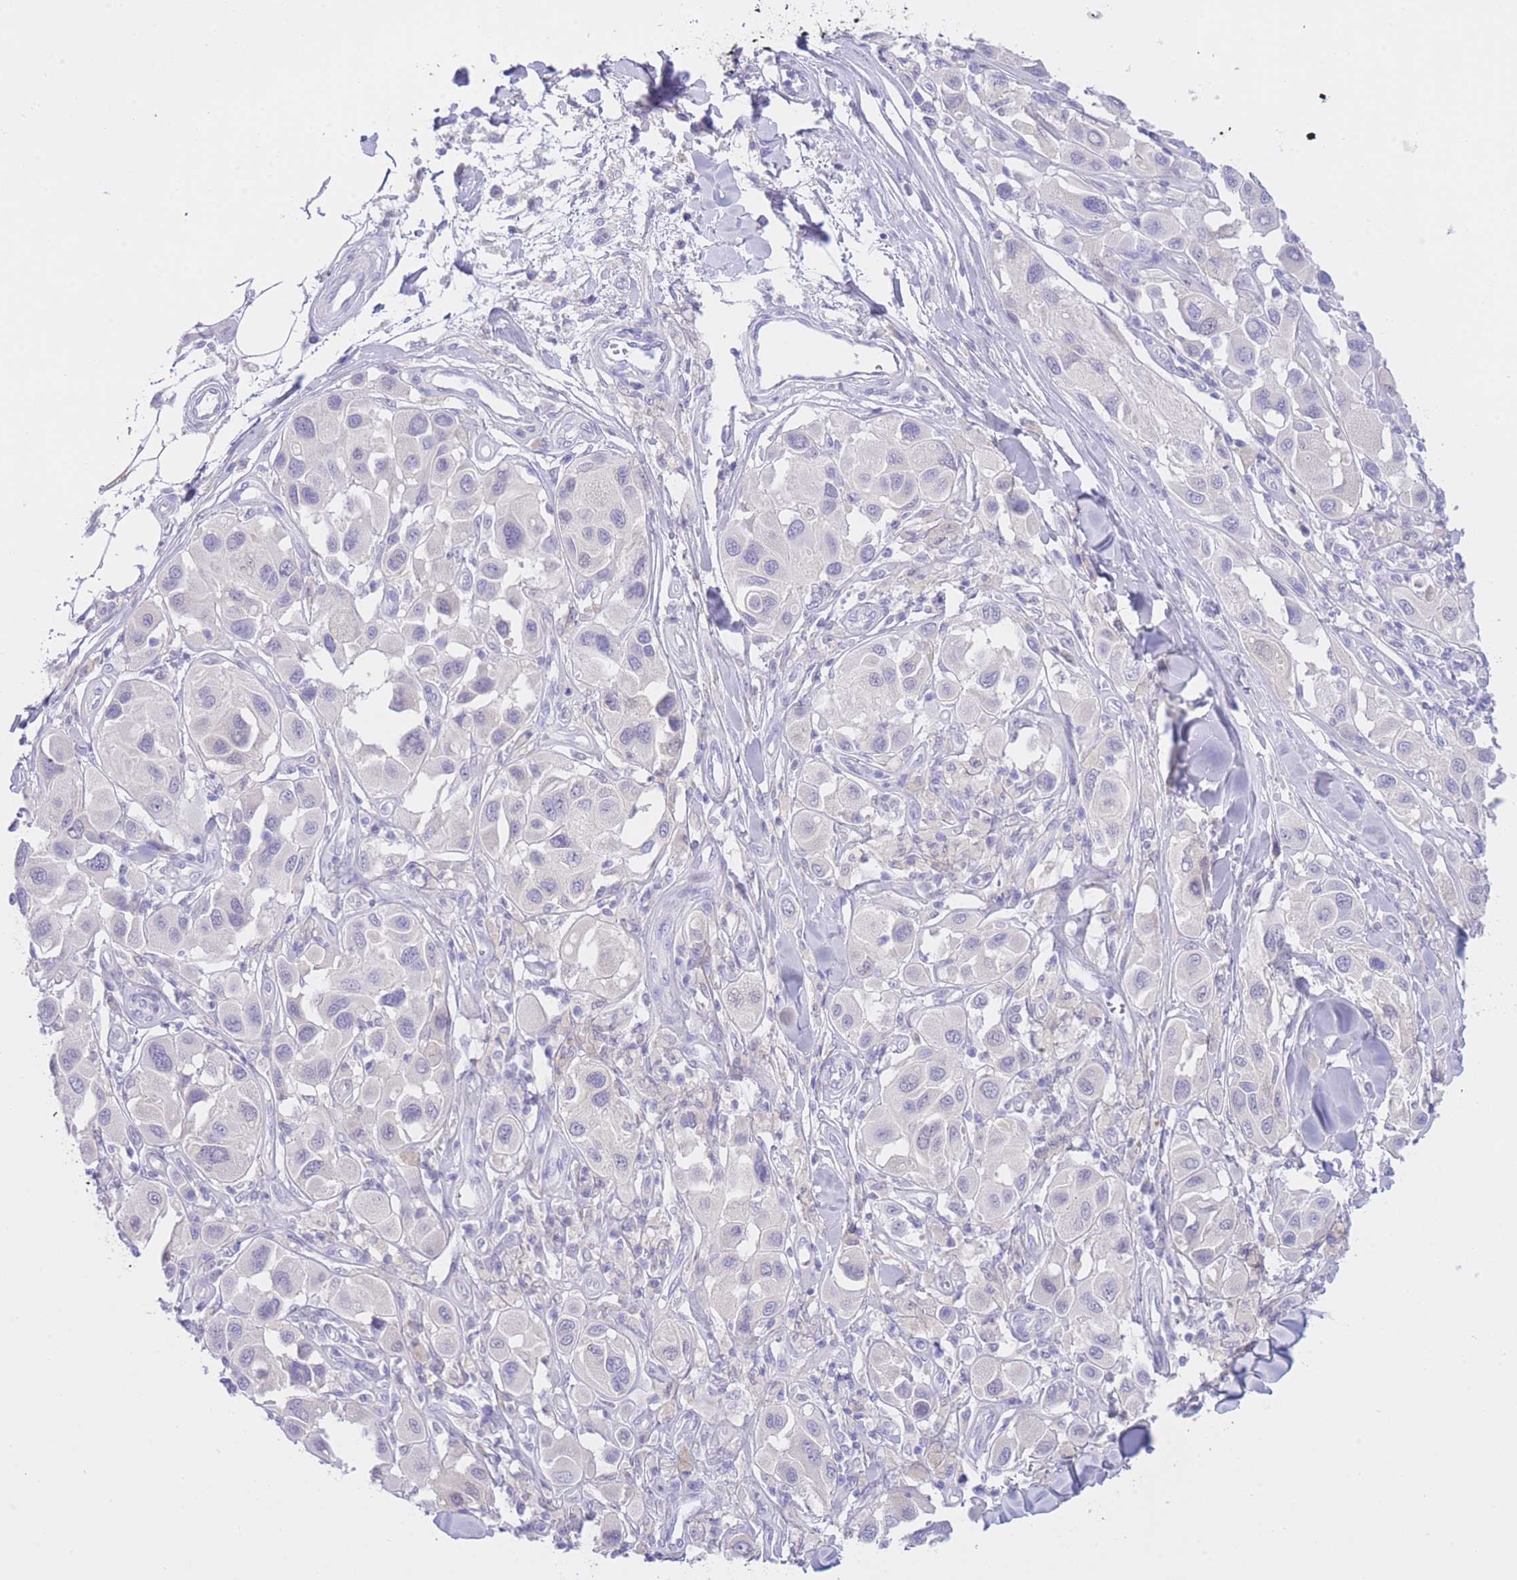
{"staining": {"intensity": "negative", "quantity": "none", "location": "none"}, "tissue": "melanoma", "cell_type": "Tumor cells", "image_type": "cancer", "snomed": [{"axis": "morphology", "description": "Malignant melanoma, Metastatic site"}, {"axis": "topography", "description": "Skin"}], "caption": "Immunohistochemical staining of human melanoma shows no significant positivity in tumor cells. Brightfield microscopy of IHC stained with DAB (3,3'-diaminobenzidine) (brown) and hematoxylin (blue), captured at high magnification.", "gene": "ZNF212", "patient": {"sex": "male", "age": 41}}